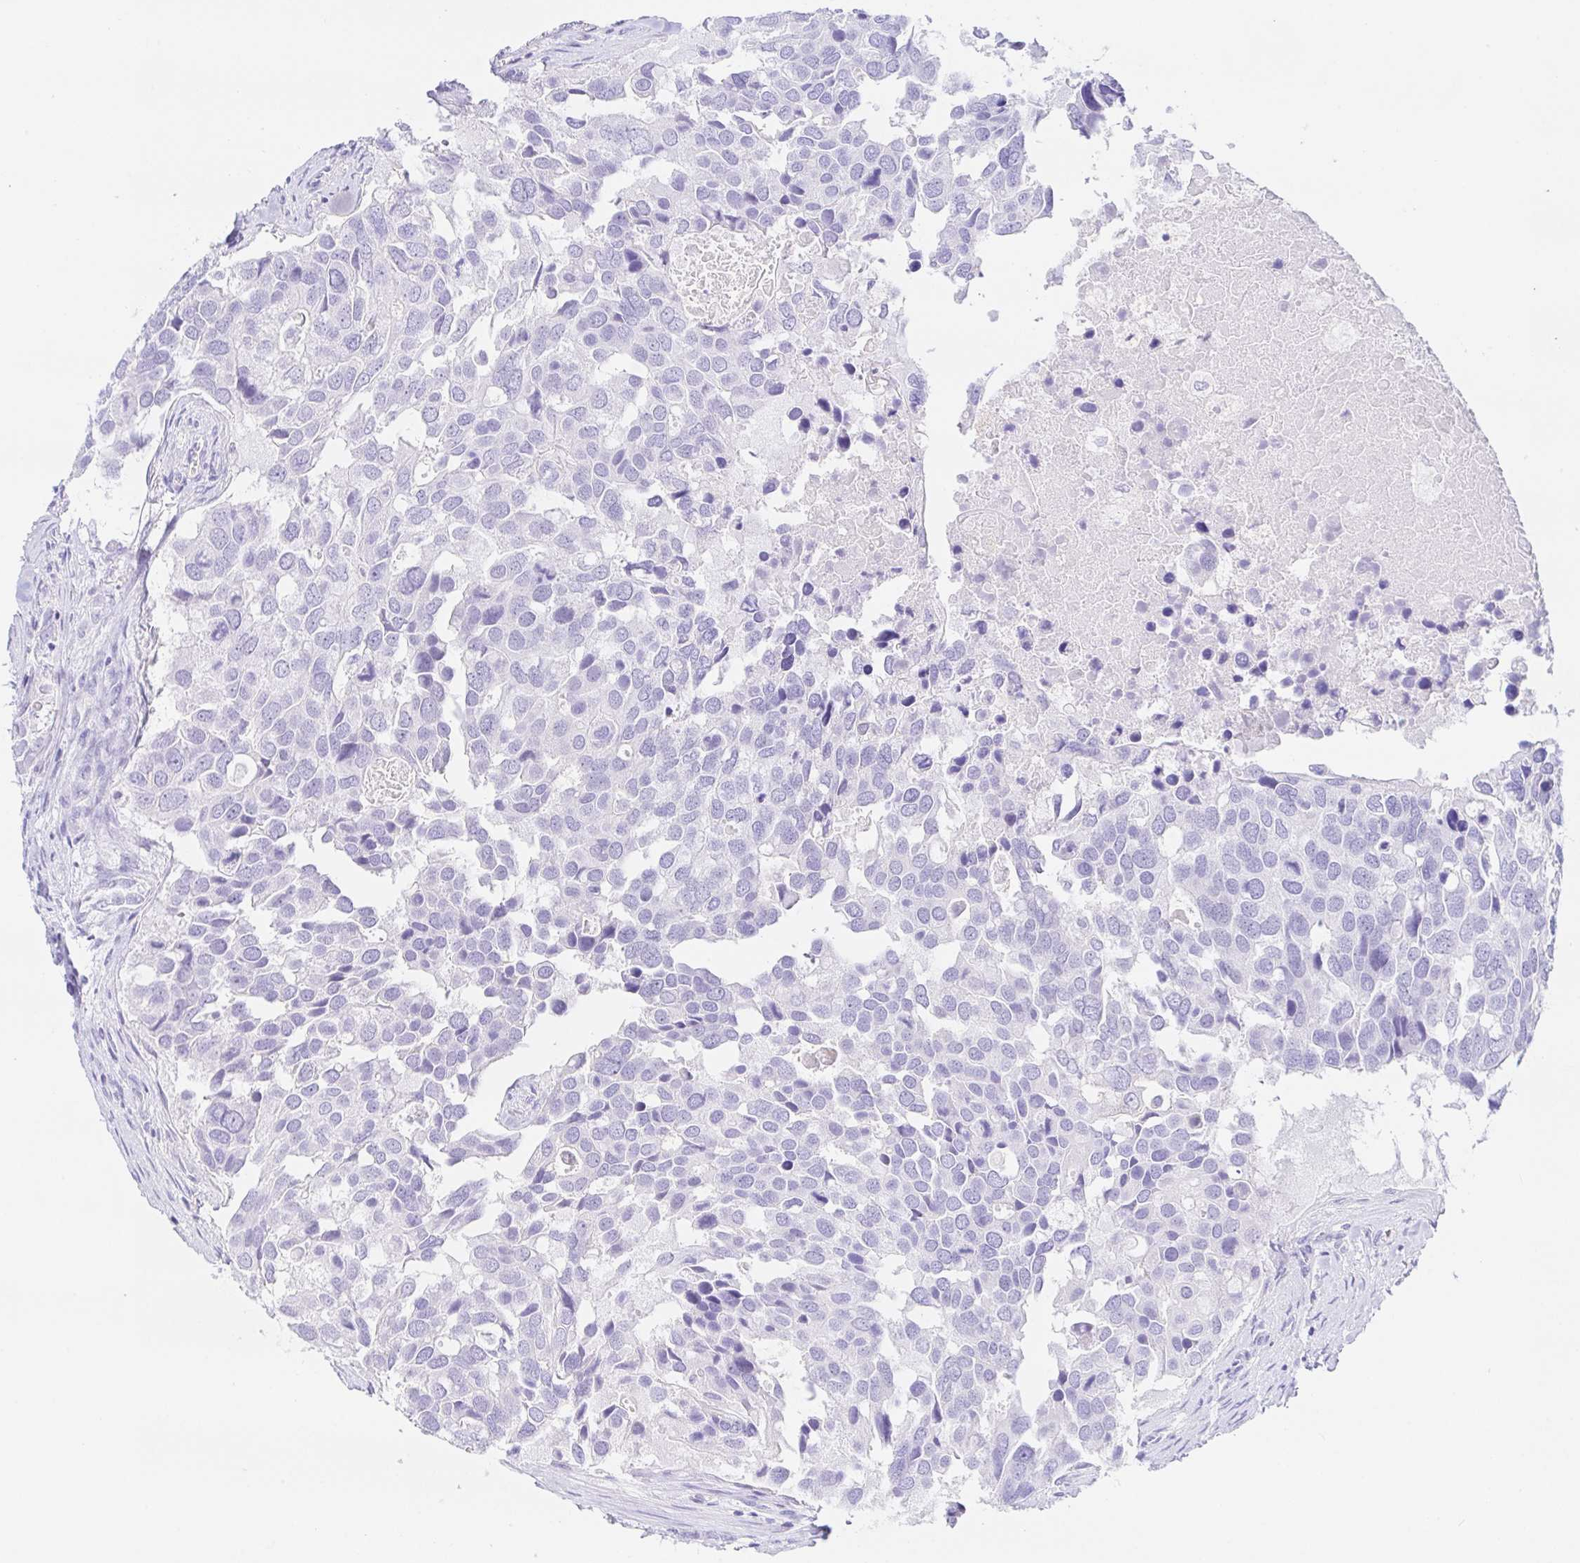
{"staining": {"intensity": "negative", "quantity": "none", "location": "none"}, "tissue": "breast cancer", "cell_type": "Tumor cells", "image_type": "cancer", "snomed": [{"axis": "morphology", "description": "Duct carcinoma"}, {"axis": "topography", "description": "Breast"}], "caption": "Tumor cells show no significant positivity in breast intraductal carcinoma.", "gene": "PAX8", "patient": {"sex": "female", "age": 83}}